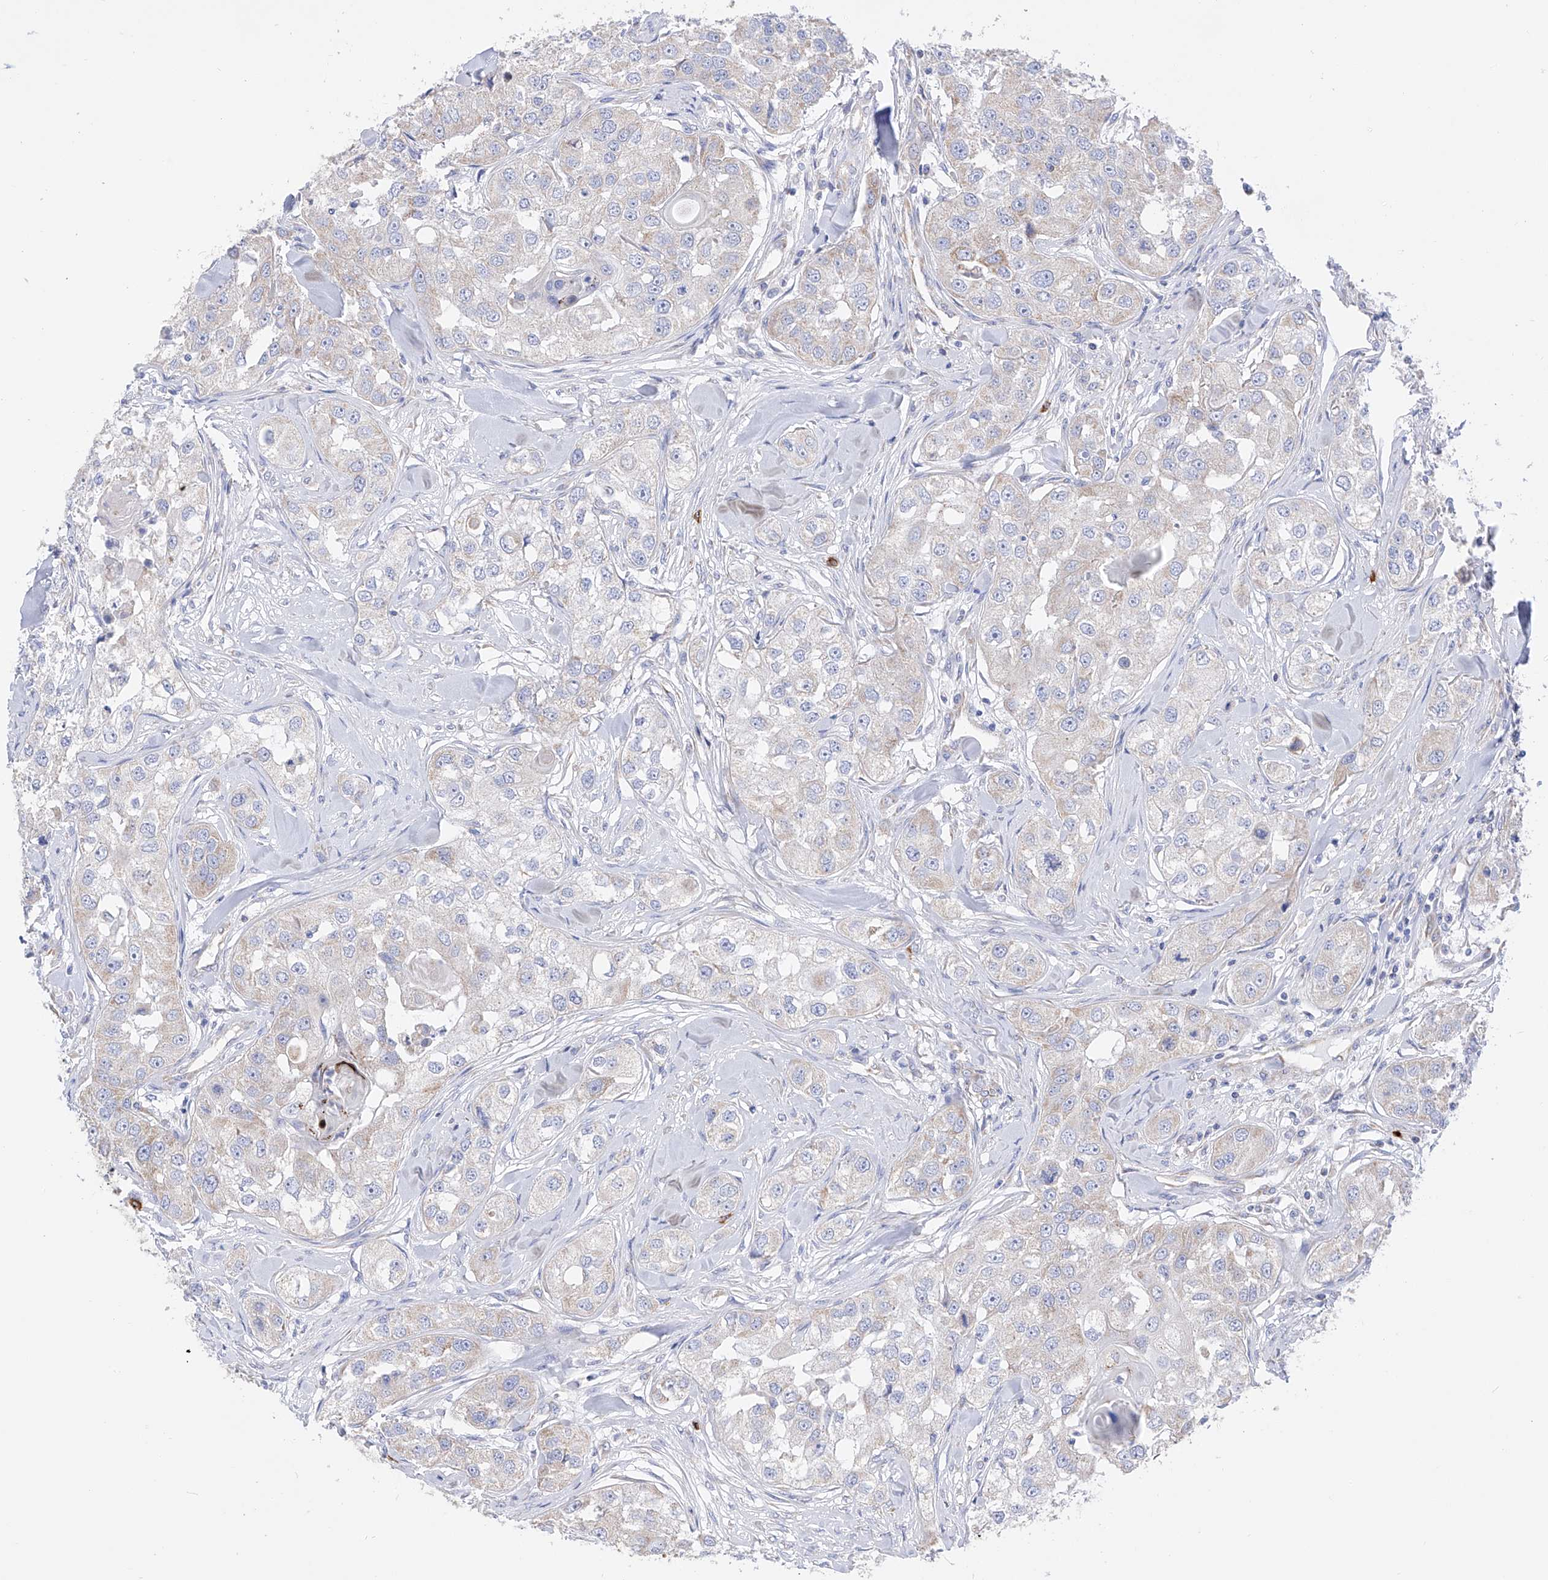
{"staining": {"intensity": "weak", "quantity": "<25%", "location": "cytoplasmic/membranous"}, "tissue": "head and neck cancer", "cell_type": "Tumor cells", "image_type": "cancer", "snomed": [{"axis": "morphology", "description": "Normal tissue, NOS"}, {"axis": "morphology", "description": "Squamous cell carcinoma, NOS"}, {"axis": "topography", "description": "Skeletal muscle"}, {"axis": "topography", "description": "Head-Neck"}], "caption": "Tumor cells show no significant protein positivity in head and neck cancer (squamous cell carcinoma). Brightfield microscopy of IHC stained with DAB (brown) and hematoxylin (blue), captured at high magnification.", "gene": "FLG", "patient": {"sex": "male", "age": 51}}